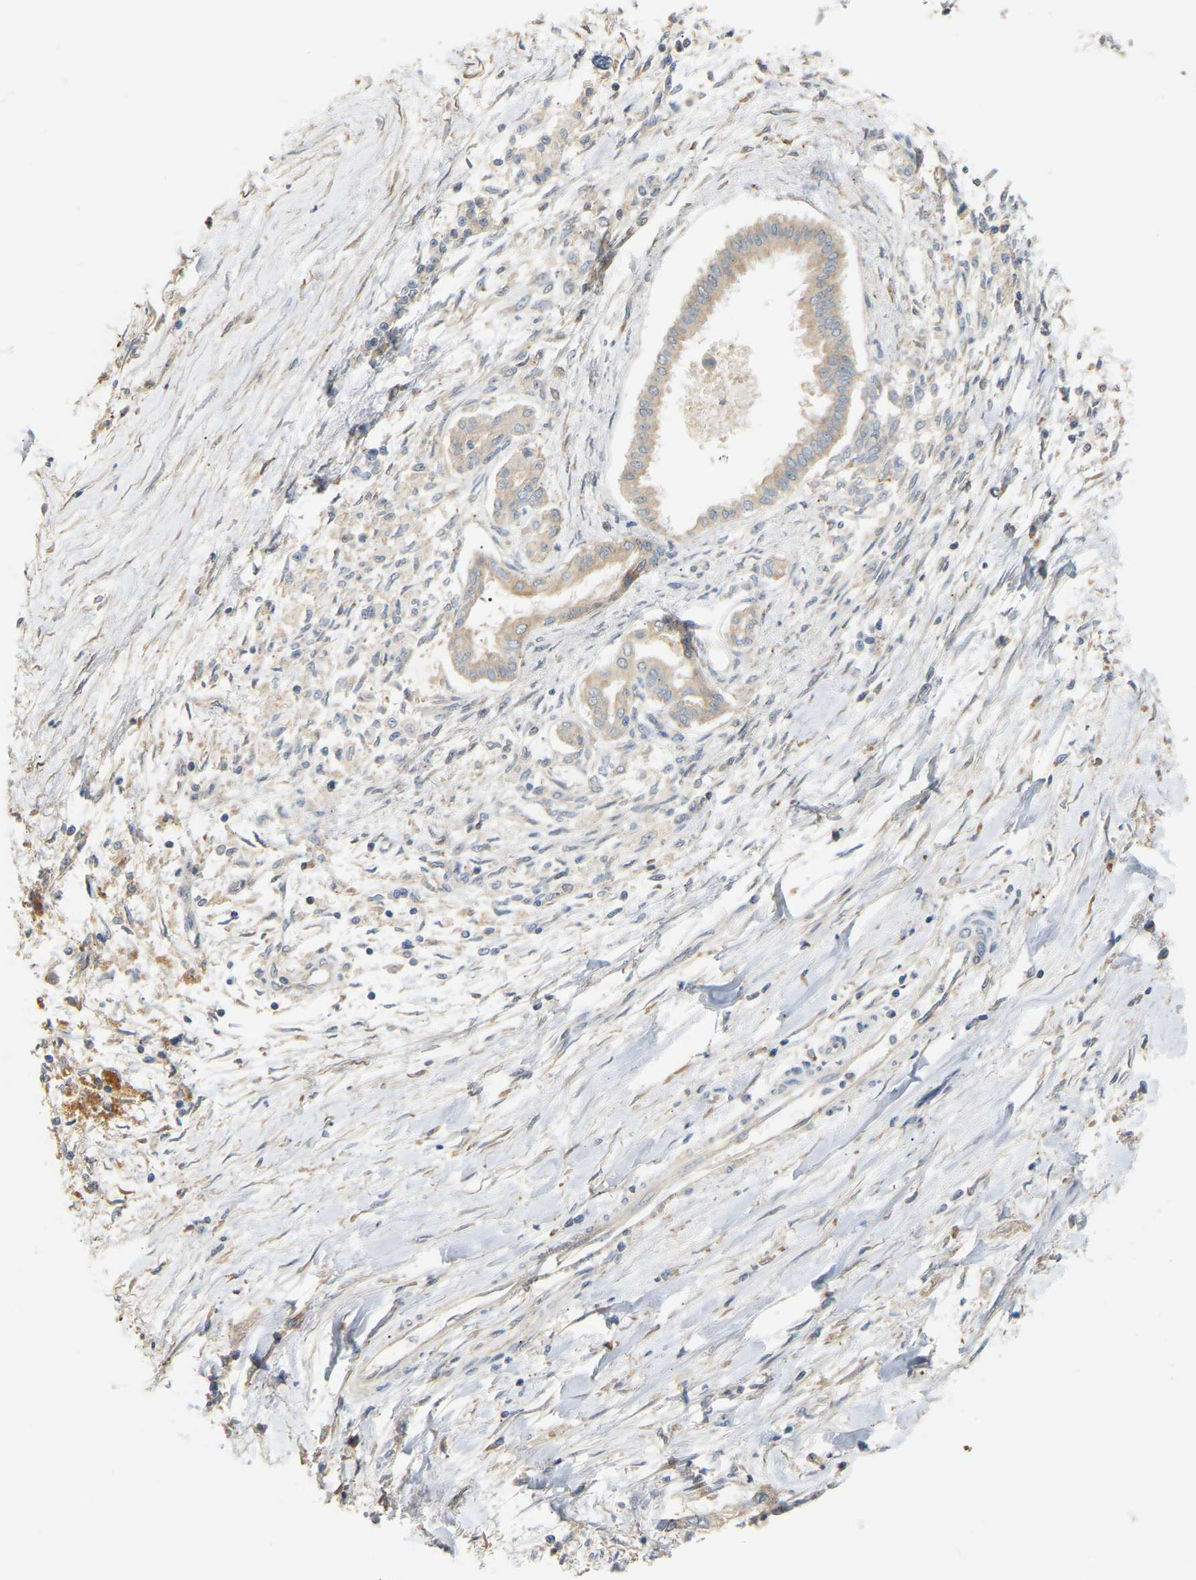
{"staining": {"intensity": "weak", "quantity": ">75%", "location": "cytoplasmic/membranous"}, "tissue": "pancreatic cancer", "cell_type": "Tumor cells", "image_type": "cancer", "snomed": [{"axis": "morphology", "description": "Adenocarcinoma, NOS"}, {"axis": "topography", "description": "Pancreas"}], "caption": "Weak cytoplasmic/membranous protein positivity is seen in about >75% of tumor cells in pancreatic cancer (adenocarcinoma).", "gene": "PTPN4", "patient": {"sex": "male", "age": 56}}